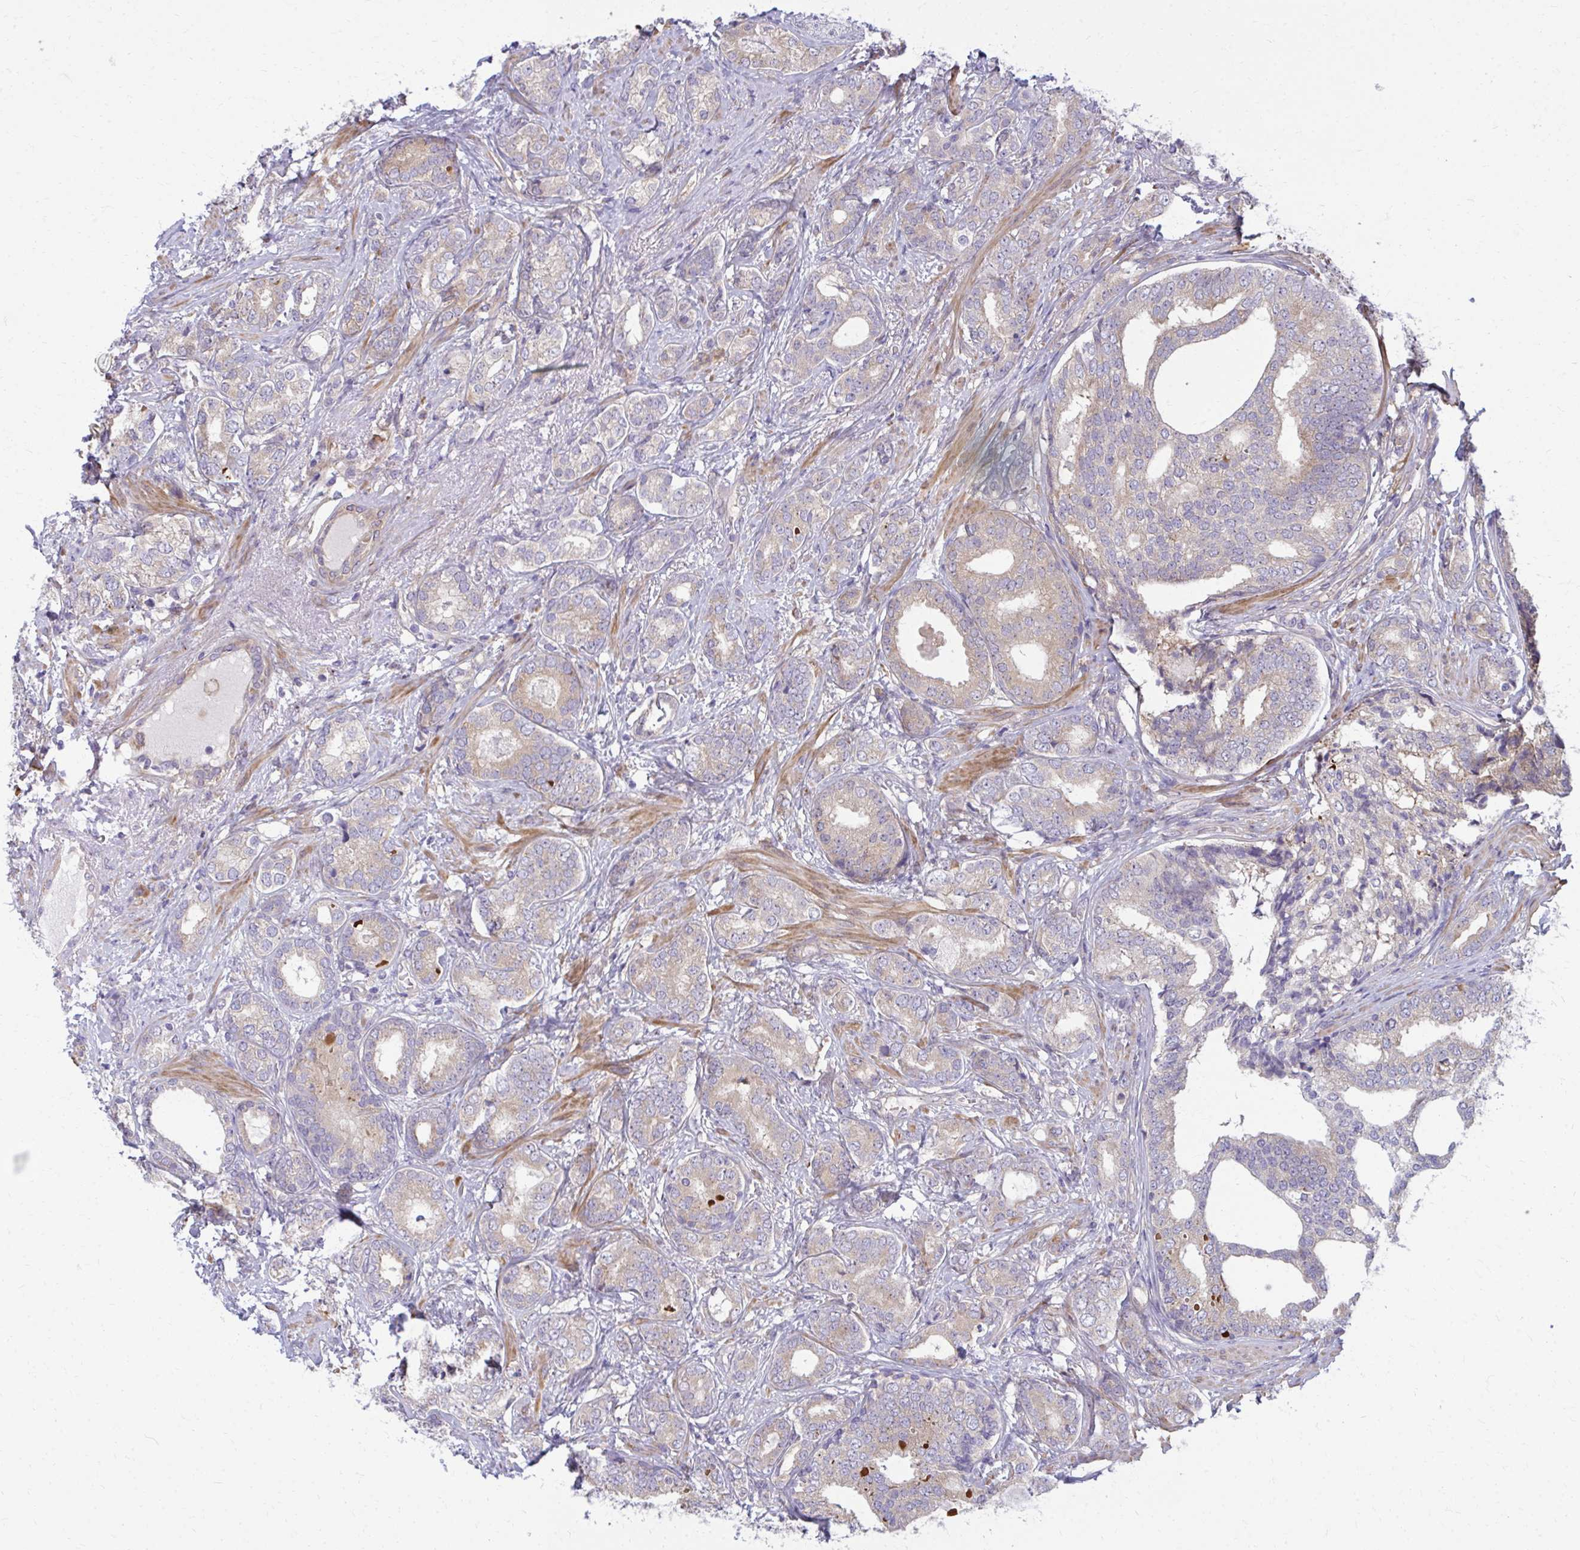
{"staining": {"intensity": "weak", "quantity": "25%-75%", "location": "cytoplasmic/membranous"}, "tissue": "prostate cancer", "cell_type": "Tumor cells", "image_type": "cancer", "snomed": [{"axis": "morphology", "description": "Adenocarcinoma, High grade"}, {"axis": "topography", "description": "Prostate"}], "caption": "A brown stain labels weak cytoplasmic/membranous staining of a protein in prostate cancer tumor cells.", "gene": "CEMP1", "patient": {"sex": "male", "age": 62}}